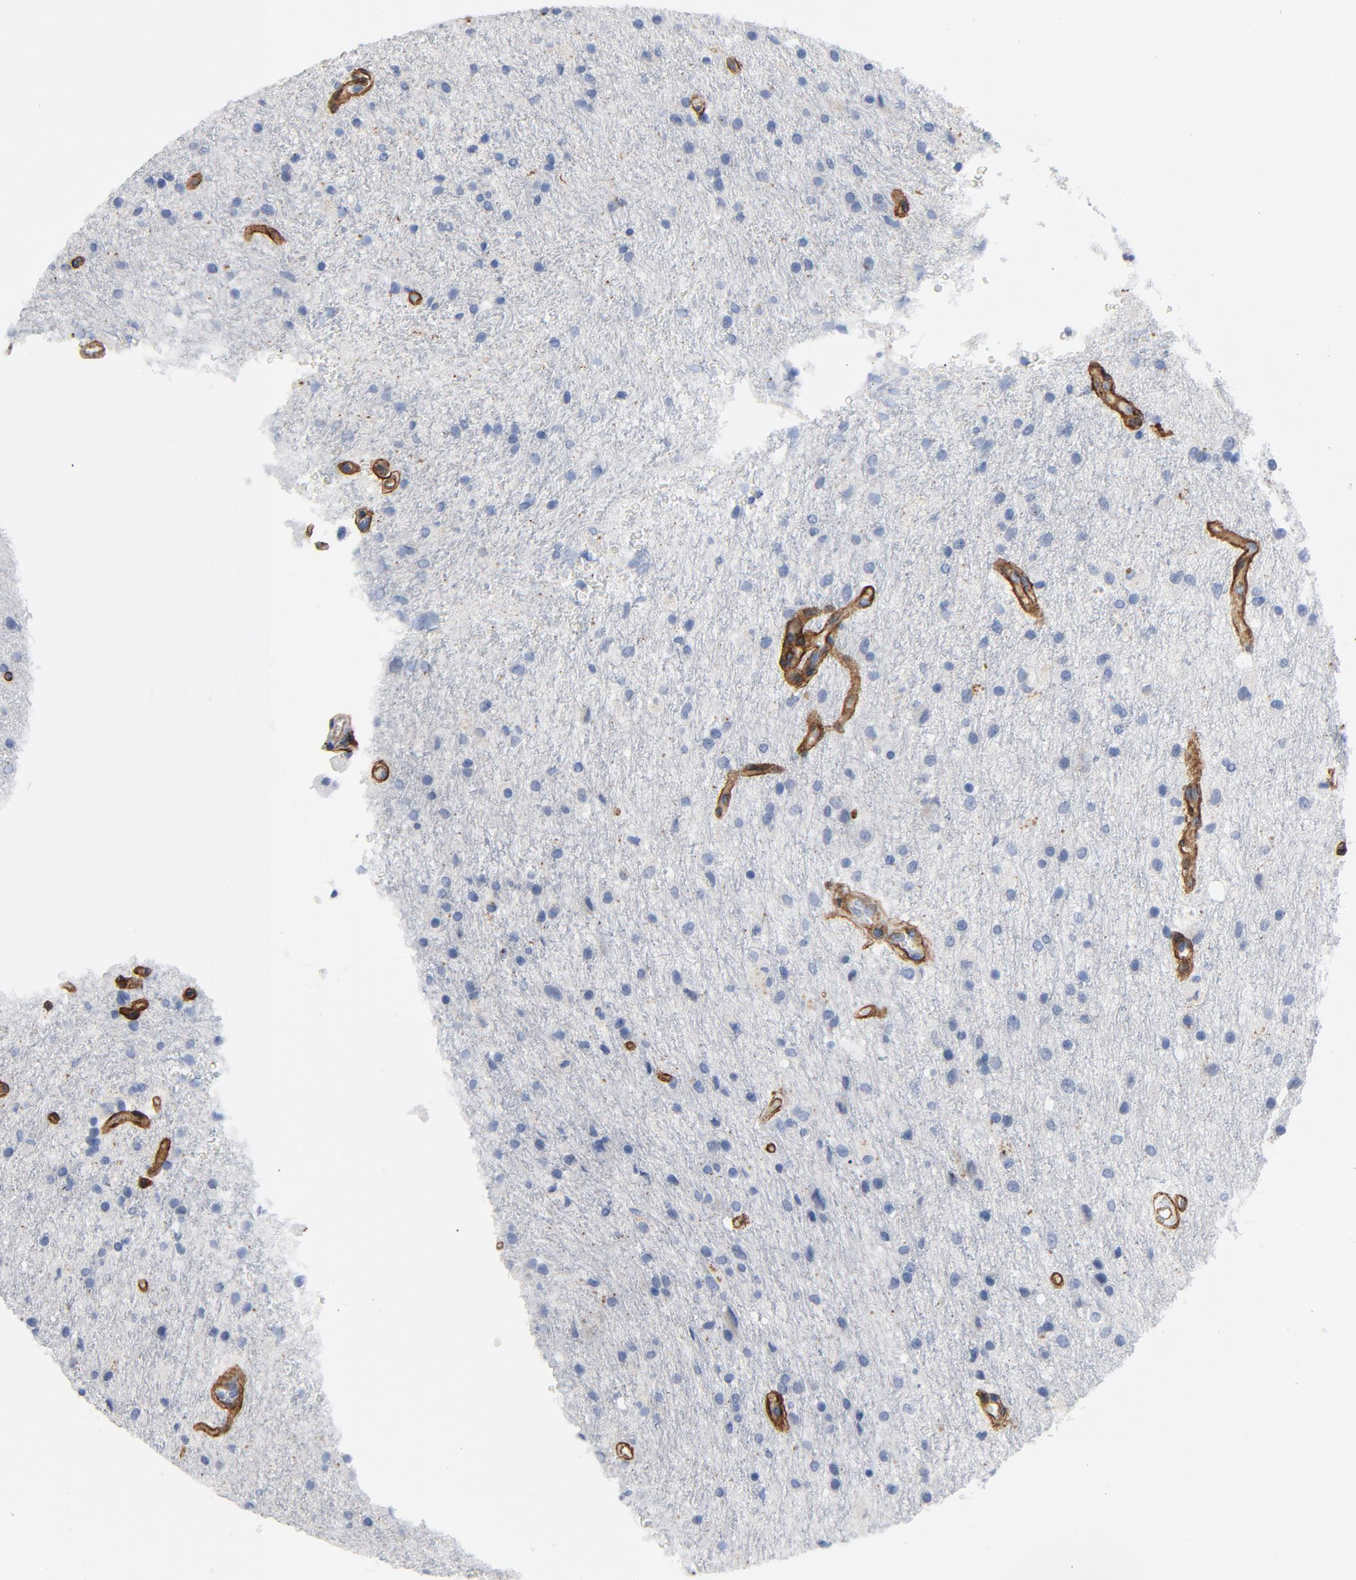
{"staining": {"intensity": "negative", "quantity": "none", "location": "none"}, "tissue": "glioma", "cell_type": "Tumor cells", "image_type": "cancer", "snomed": [{"axis": "morphology", "description": "Normal tissue, NOS"}, {"axis": "morphology", "description": "Glioma, malignant, High grade"}, {"axis": "topography", "description": "Cerebral cortex"}], "caption": "This is a micrograph of immunohistochemistry staining of high-grade glioma (malignant), which shows no expression in tumor cells. Brightfield microscopy of immunohistochemistry stained with DAB (3,3'-diaminobenzidine) (brown) and hematoxylin (blue), captured at high magnification.", "gene": "LAMC1", "patient": {"sex": "male", "age": 56}}